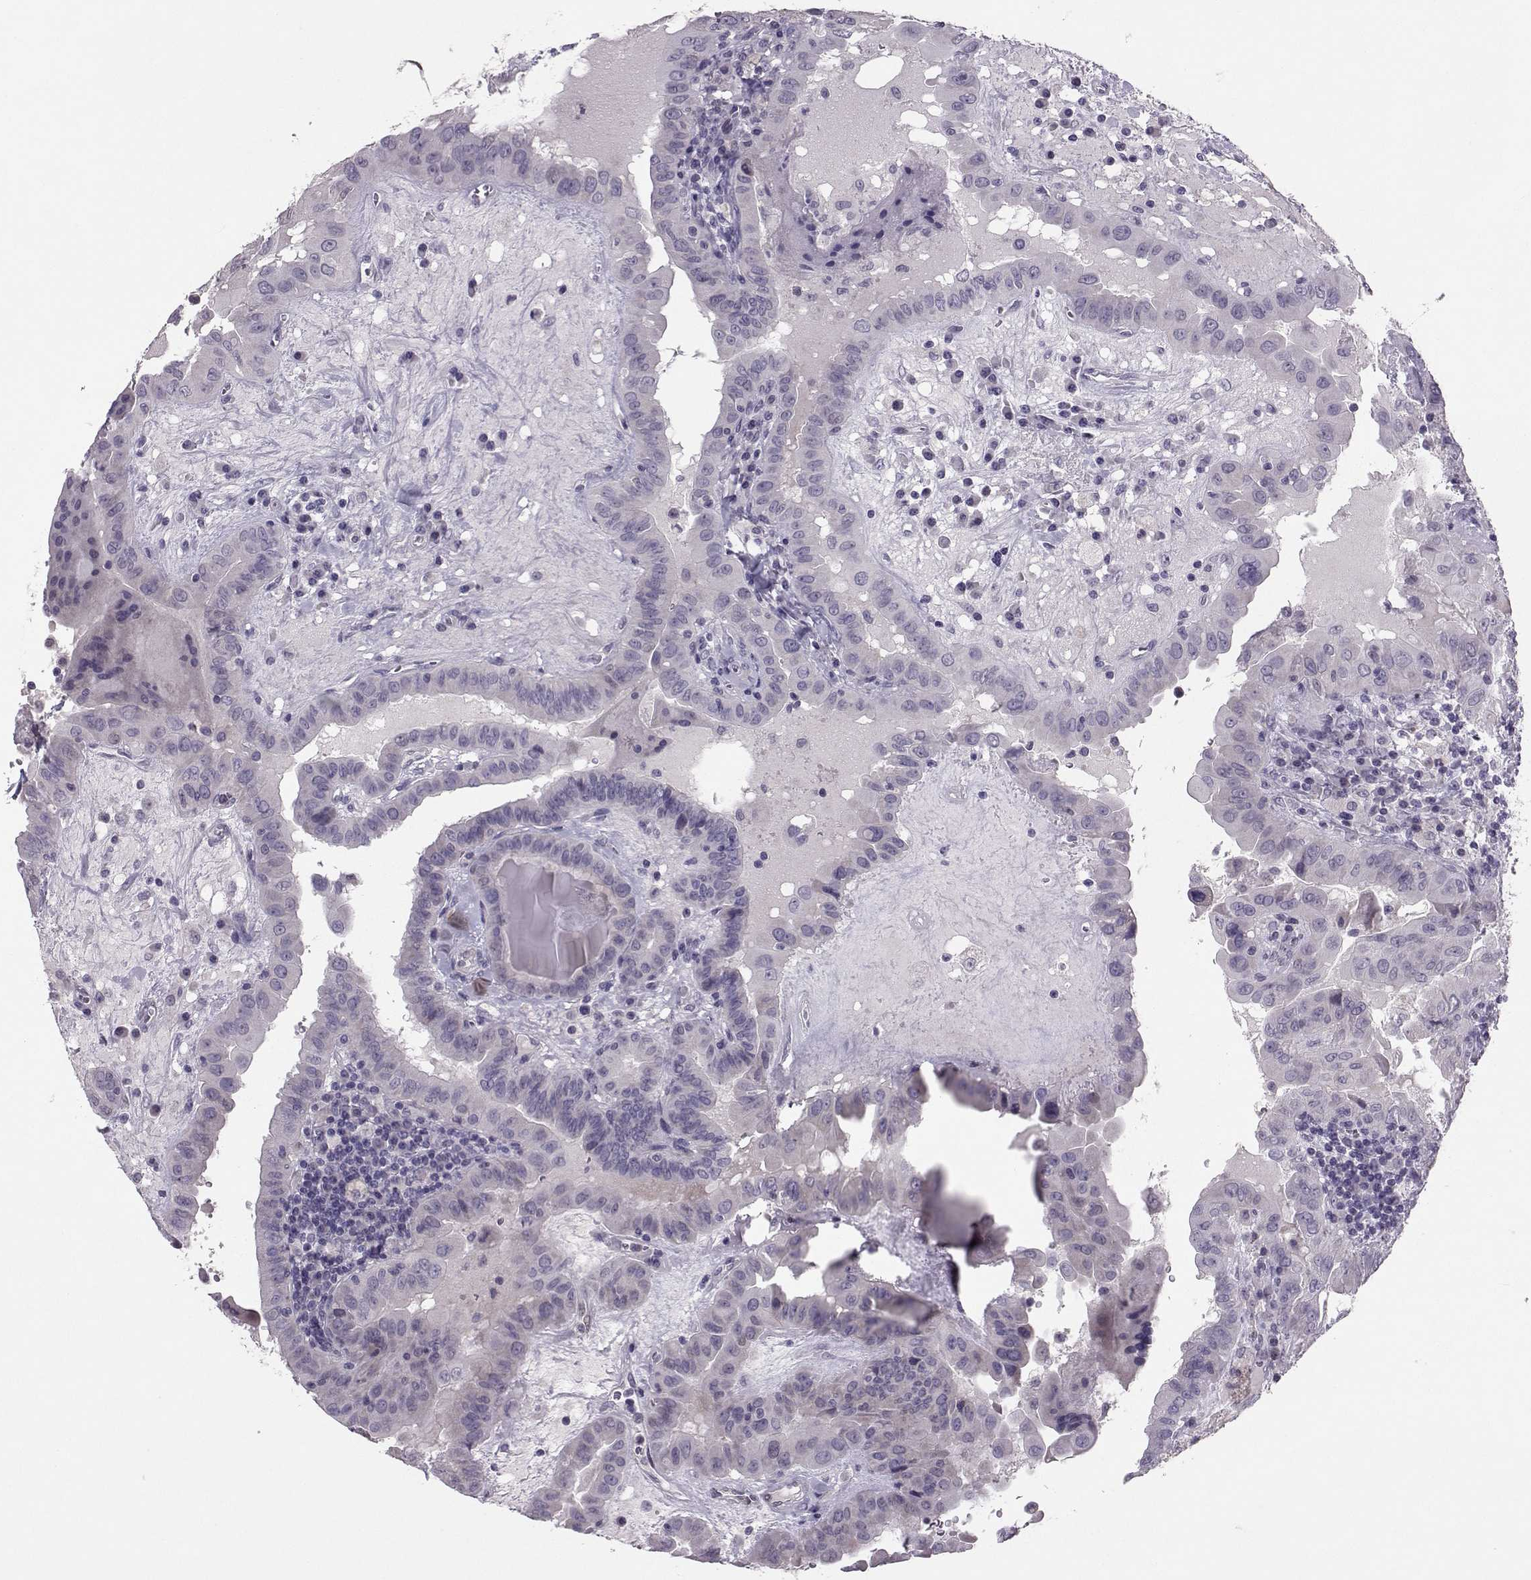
{"staining": {"intensity": "negative", "quantity": "none", "location": "none"}, "tissue": "thyroid cancer", "cell_type": "Tumor cells", "image_type": "cancer", "snomed": [{"axis": "morphology", "description": "Papillary adenocarcinoma, NOS"}, {"axis": "topography", "description": "Thyroid gland"}], "caption": "High magnification brightfield microscopy of thyroid cancer stained with DAB (brown) and counterstained with hematoxylin (blue): tumor cells show no significant staining.", "gene": "ASRGL1", "patient": {"sex": "female", "age": 37}}